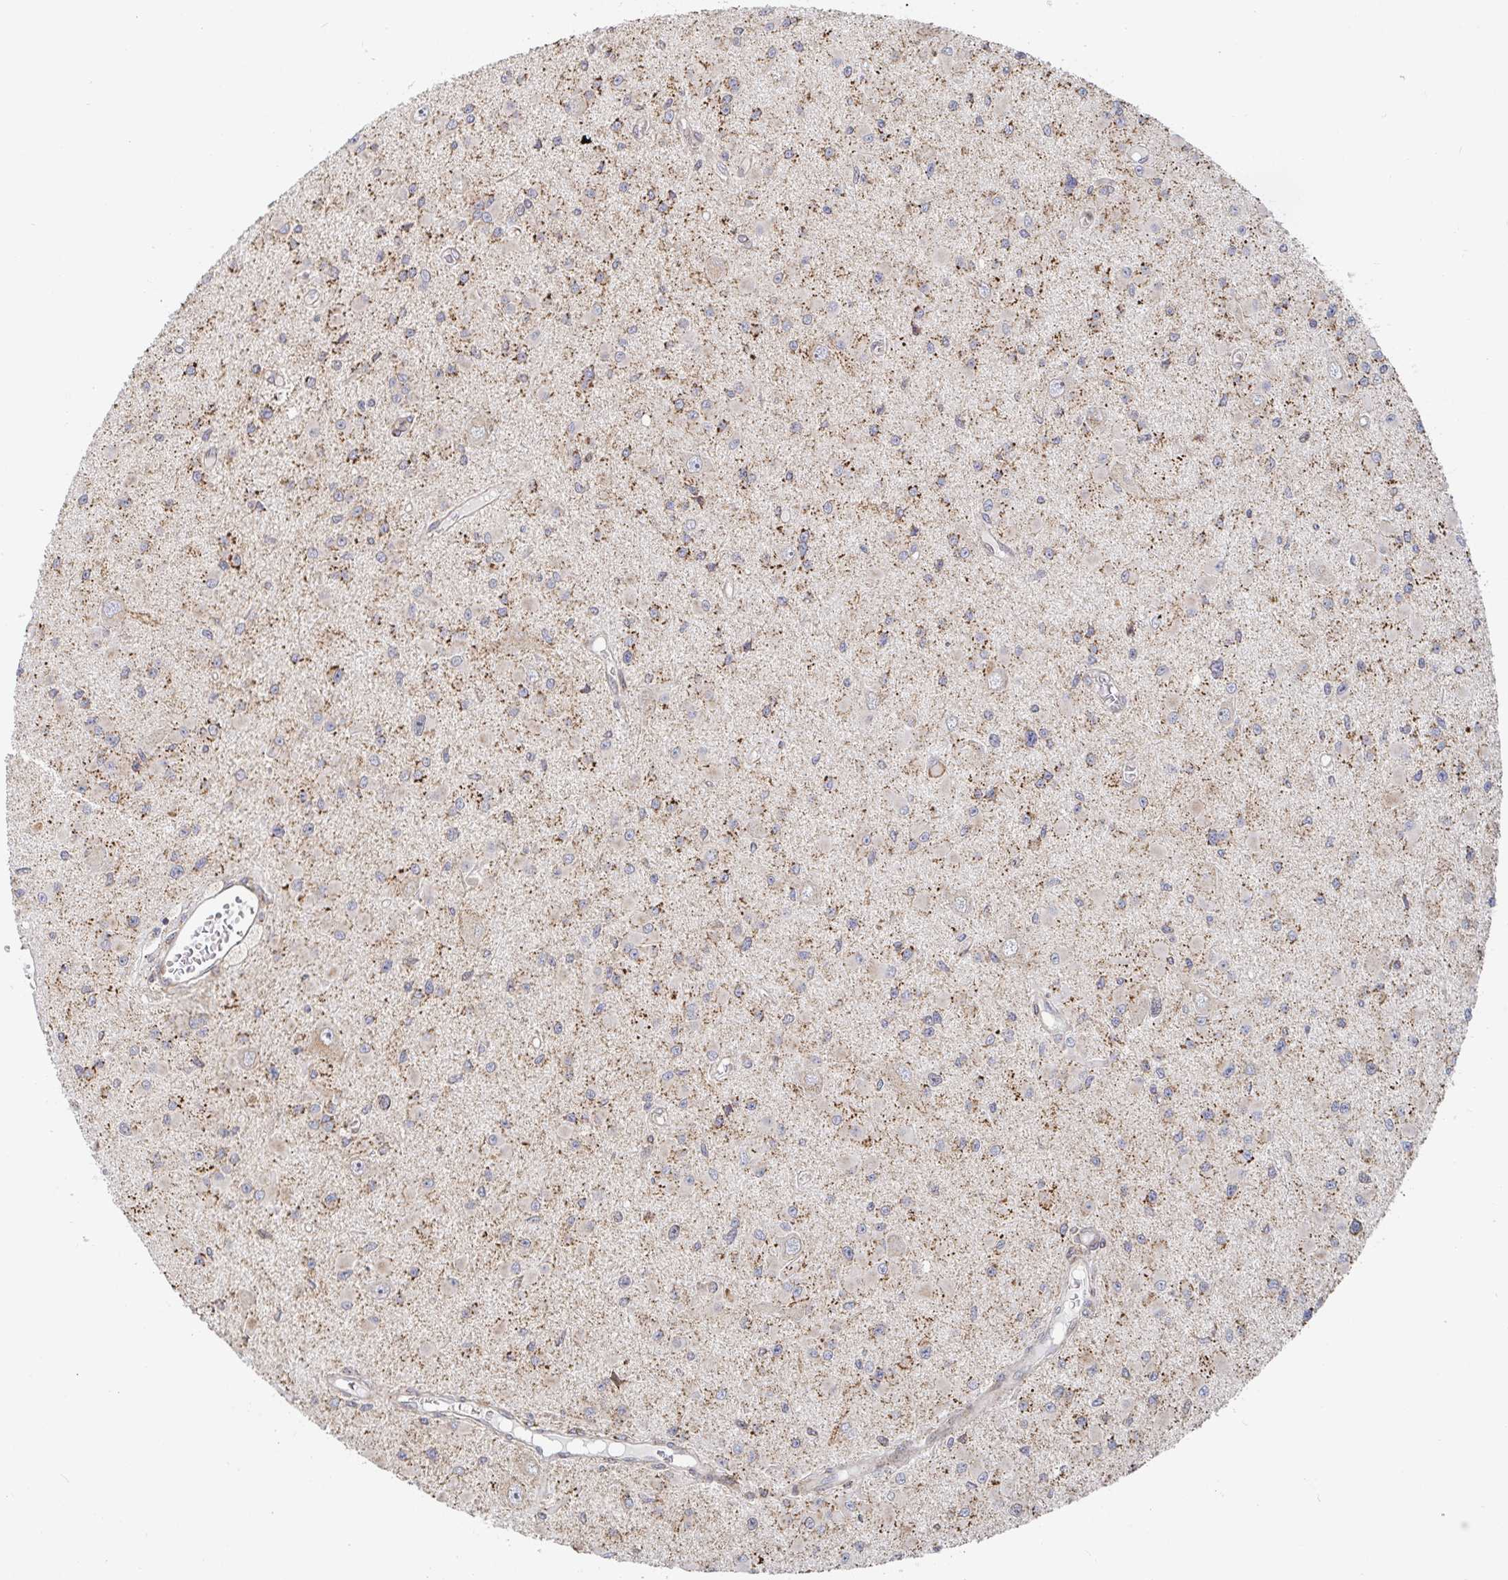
{"staining": {"intensity": "moderate", "quantity": "25%-75%", "location": "cytoplasmic/membranous"}, "tissue": "glioma", "cell_type": "Tumor cells", "image_type": "cancer", "snomed": [{"axis": "morphology", "description": "Glioma, malignant, High grade"}, {"axis": "topography", "description": "Brain"}], "caption": "This is a photomicrograph of IHC staining of glioma, which shows moderate staining in the cytoplasmic/membranous of tumor cells.", "gene": "STARD8", "patient": {"sex": "male", "age": 54}}